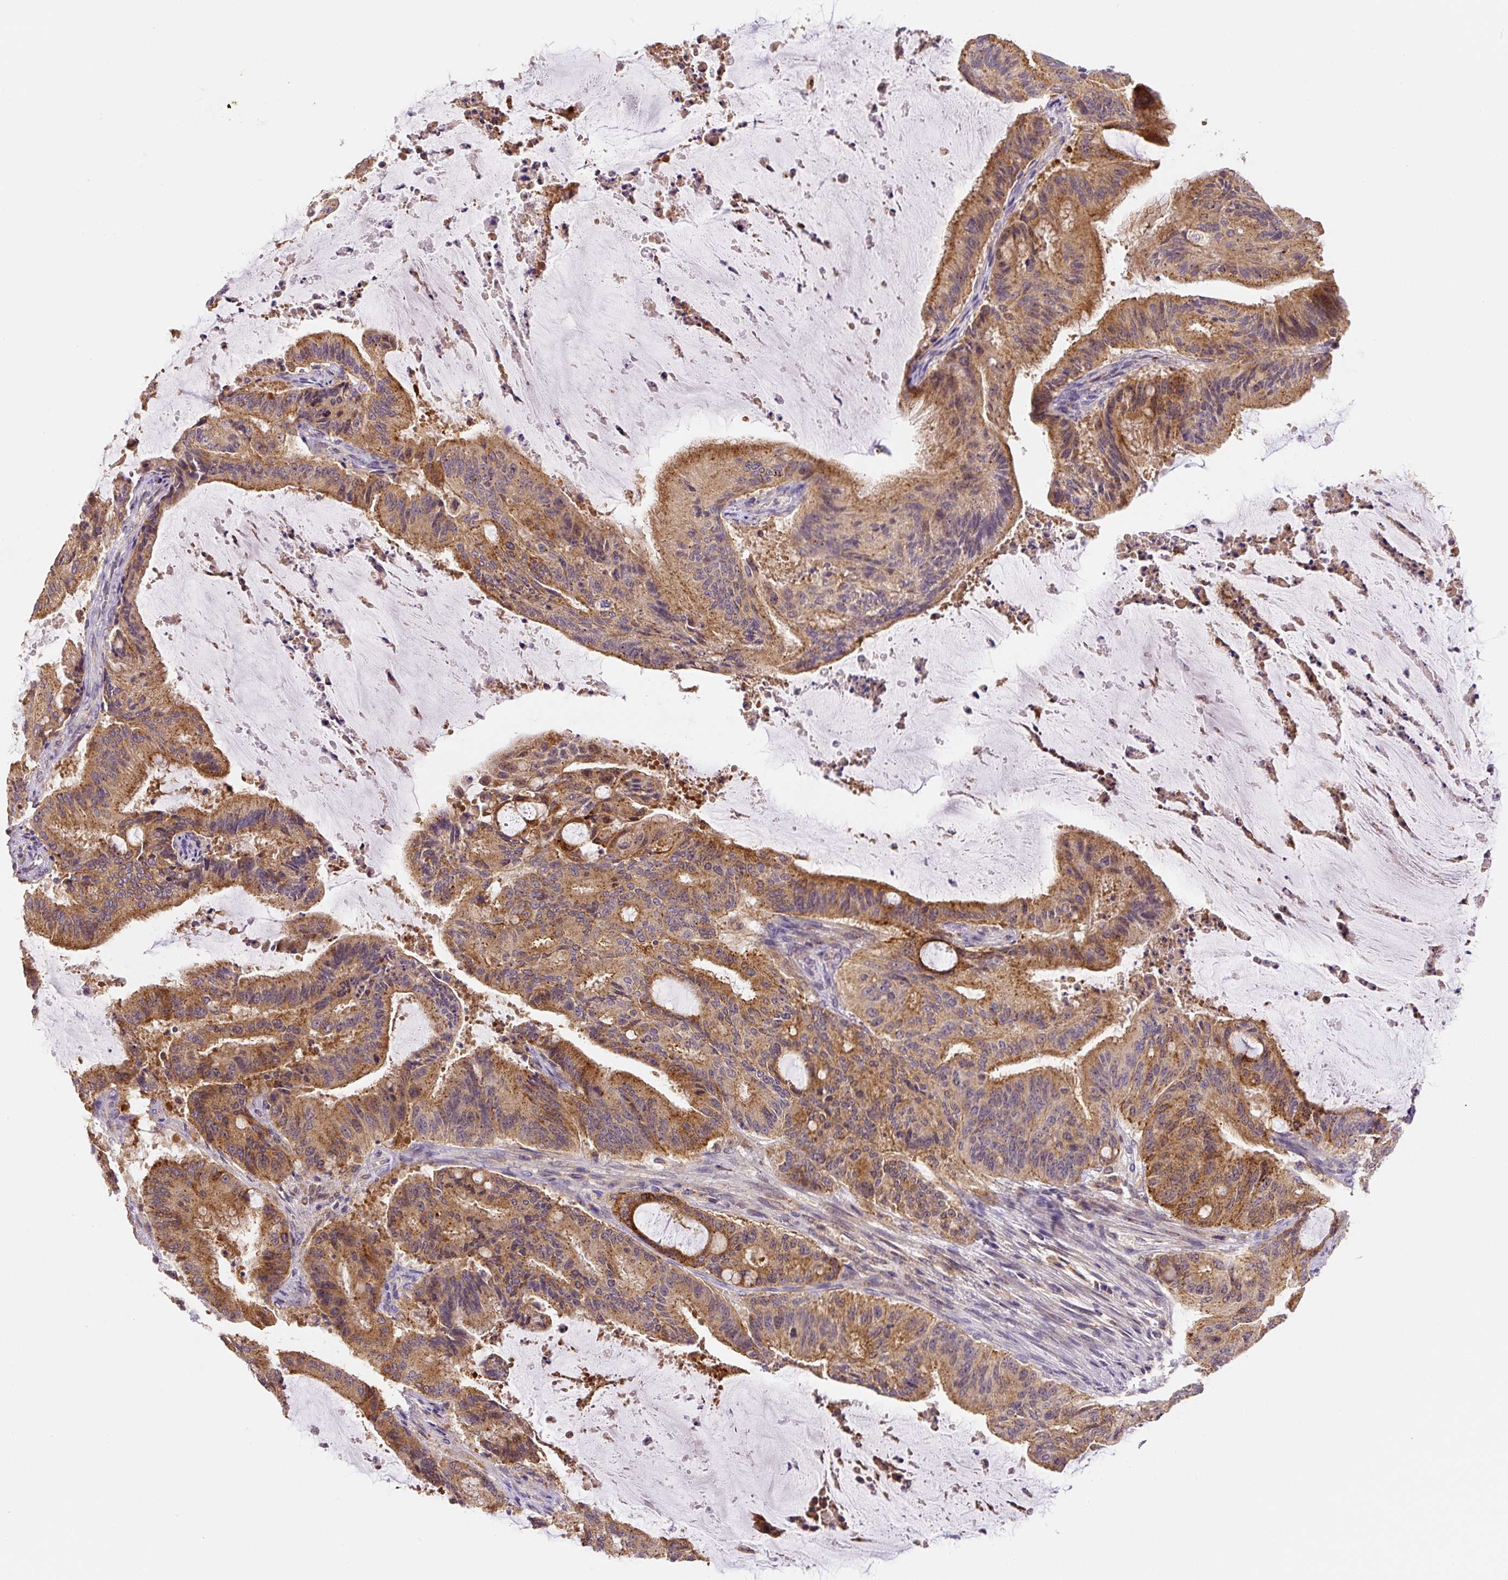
{"staining": {"intensity": "moderate", "quantity": ">75%", "location": "cytoplasmic/membranous"}, "tissue": "liver cancer", "cell_type": "Tumor cells", "image_type": "cancer", "snomed": [{"axis": "morphology", "description": "Normal tissue, NOS"}, {"axis": "morphology", "description": "Cholangiocarcinoma"}, {"axis": "topography", "description": "Liver"}, {"axis": "topography", "description": "Peripheral nerve tissue"}], "caption": "Liver cholangiocarcinoma was stained to show a protein in brown. There is medium levels of moderate cytoplasmic/membranous staining in about >75% of tumor cells.", "gene": "PLA2G4A", "patient": {"sex": "female", "age": 73}}